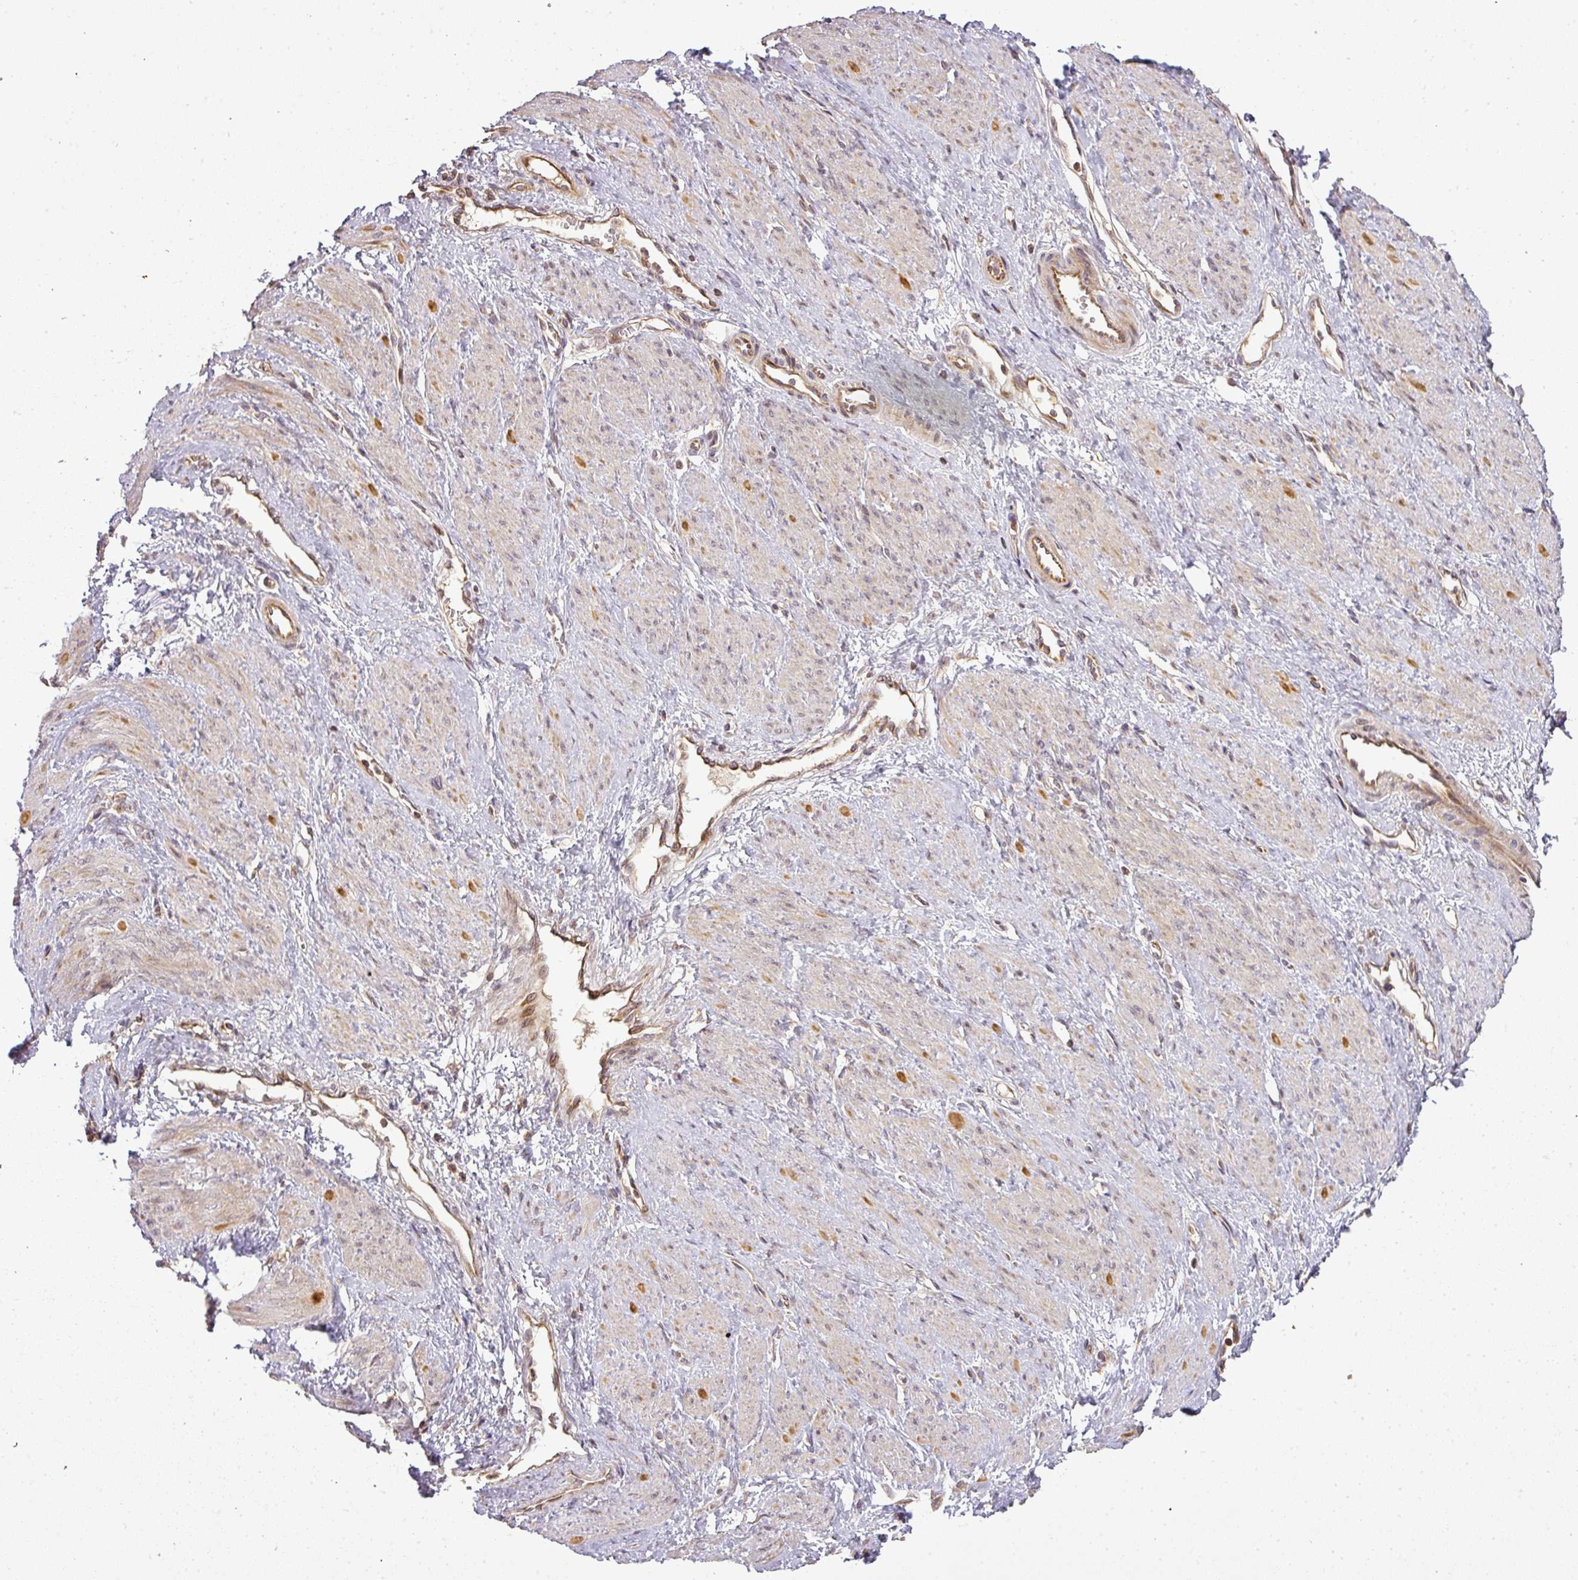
{"staining": {"intensity": "moderate", "quantity": "<25%", "location": "cytoplasmic/membranous"}, "tissue": "smooth muscle", "cell_type": "Smooth muscle cells", "image_type": "normal", "snomed": [{"axis": "morphology", "description": "Normal tissue, NOS"}, {"axis": "topography", "description": "Smooth muscle"}, {"axis": "topography", "description": "Uterus"}], "caption": "IHC histopathology image of benign smooth muscle: smooth muscle stained using IHC reveals low levels of moderate protein expression localized specifically in the cytoplasmic/membranous of smooth muscle cells, appearing as a cytoplasmic/membranous brown color.", "gene": "FAIM", "patient": {"sex": "female", "age": 39}}